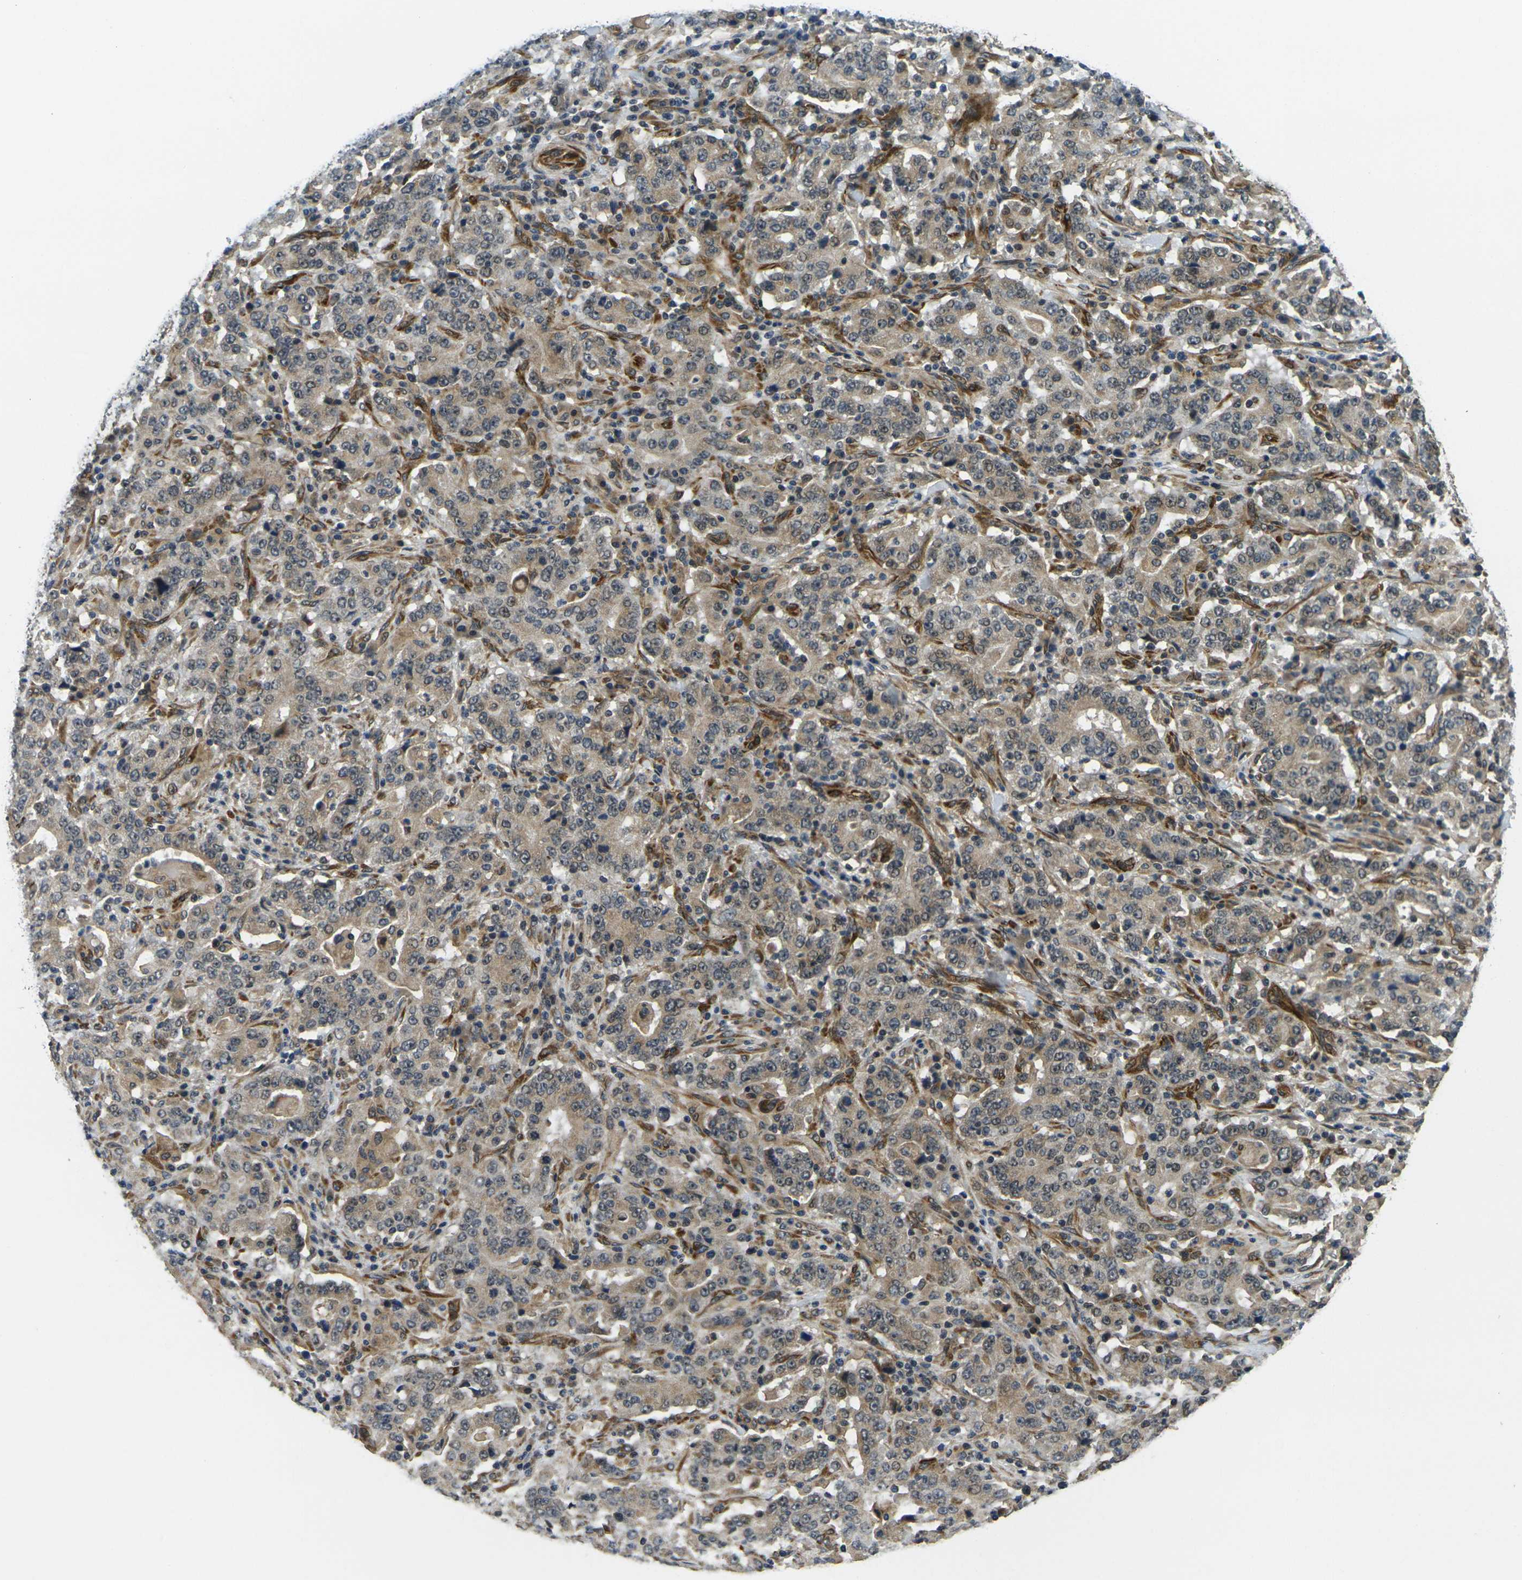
{"staining": {"intensity": "weak", "quantity": "25%-75%", "location": "cytoplasmic/membranous"}, "tissue": "stomach cancer", "cell_type": "Tumor cells", "image_type": "cancer", "snomed": [{"axis": "morphology", "description": "Normal tissue, NOS"}, {"axis": "morphology", "description": "Adenocarcinoma, NOS"}, {"axis": "topography", "description": "Stomach, upper"}, {"axis": "topography", "description": "Stomach"}], "caption": "Brown immunohistochemical staining in human stomach adenocarcinoma shows weak cytoplasmic/membranous expression in about 25%-75% of tumor cells.", "gene": "FUT11", "patient": {"sex": "male", "age": 59}}